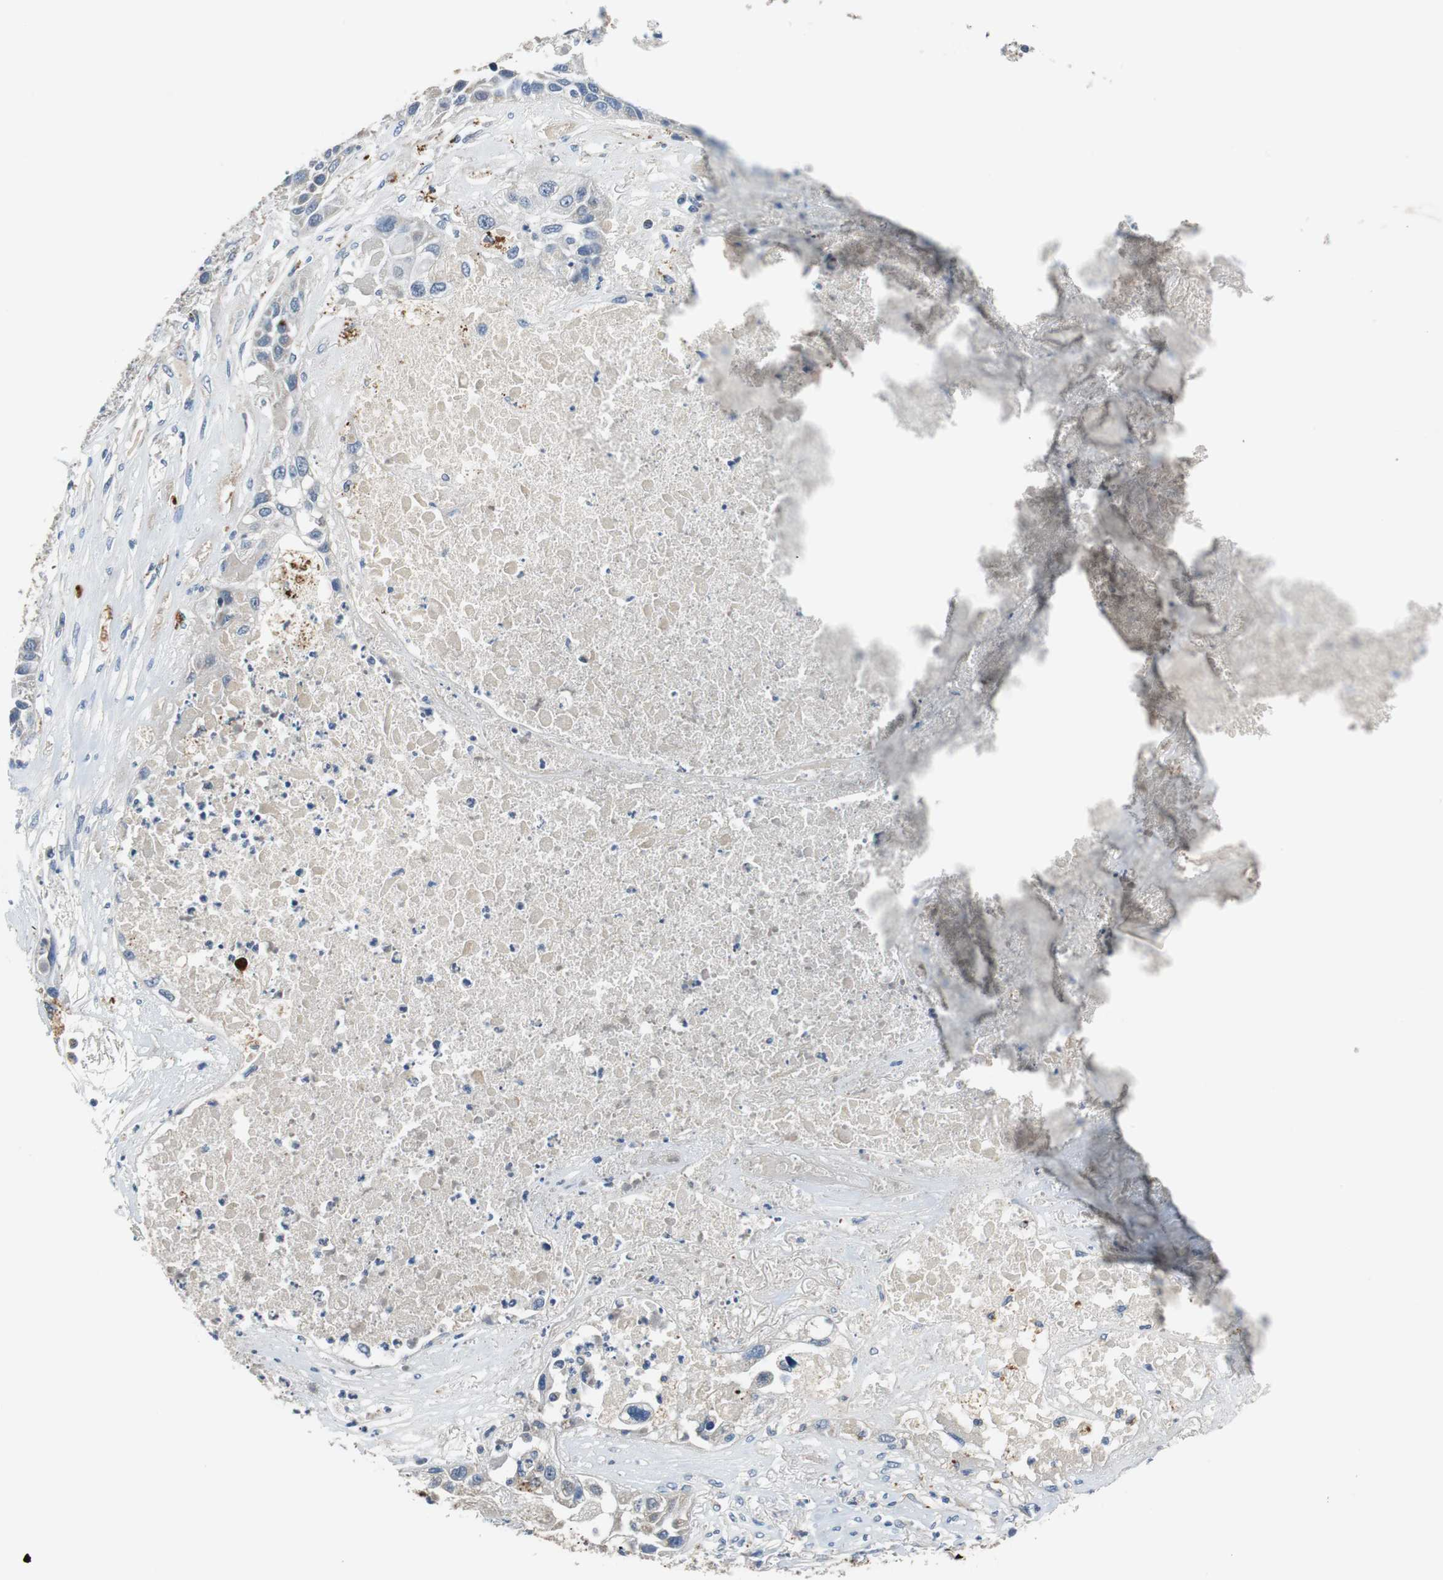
{"staining": {"intensity": "negative", "quantity": "none", "location": "none"}, "tissue": "lung cancer", "cell_type": "Tumor cells", "image_type": "cancer", "snomed": [{"axis": "morphology", "description": "Squamous cell carcinoma, NOS"}, {"axis": "topography", "description": "Lung"}], "caption": "Tumor cells show no significant expression in squamous cell carcinoma (lung).", "gene": "NLGN1", "patient": {"sex": "male", "age": 71}}